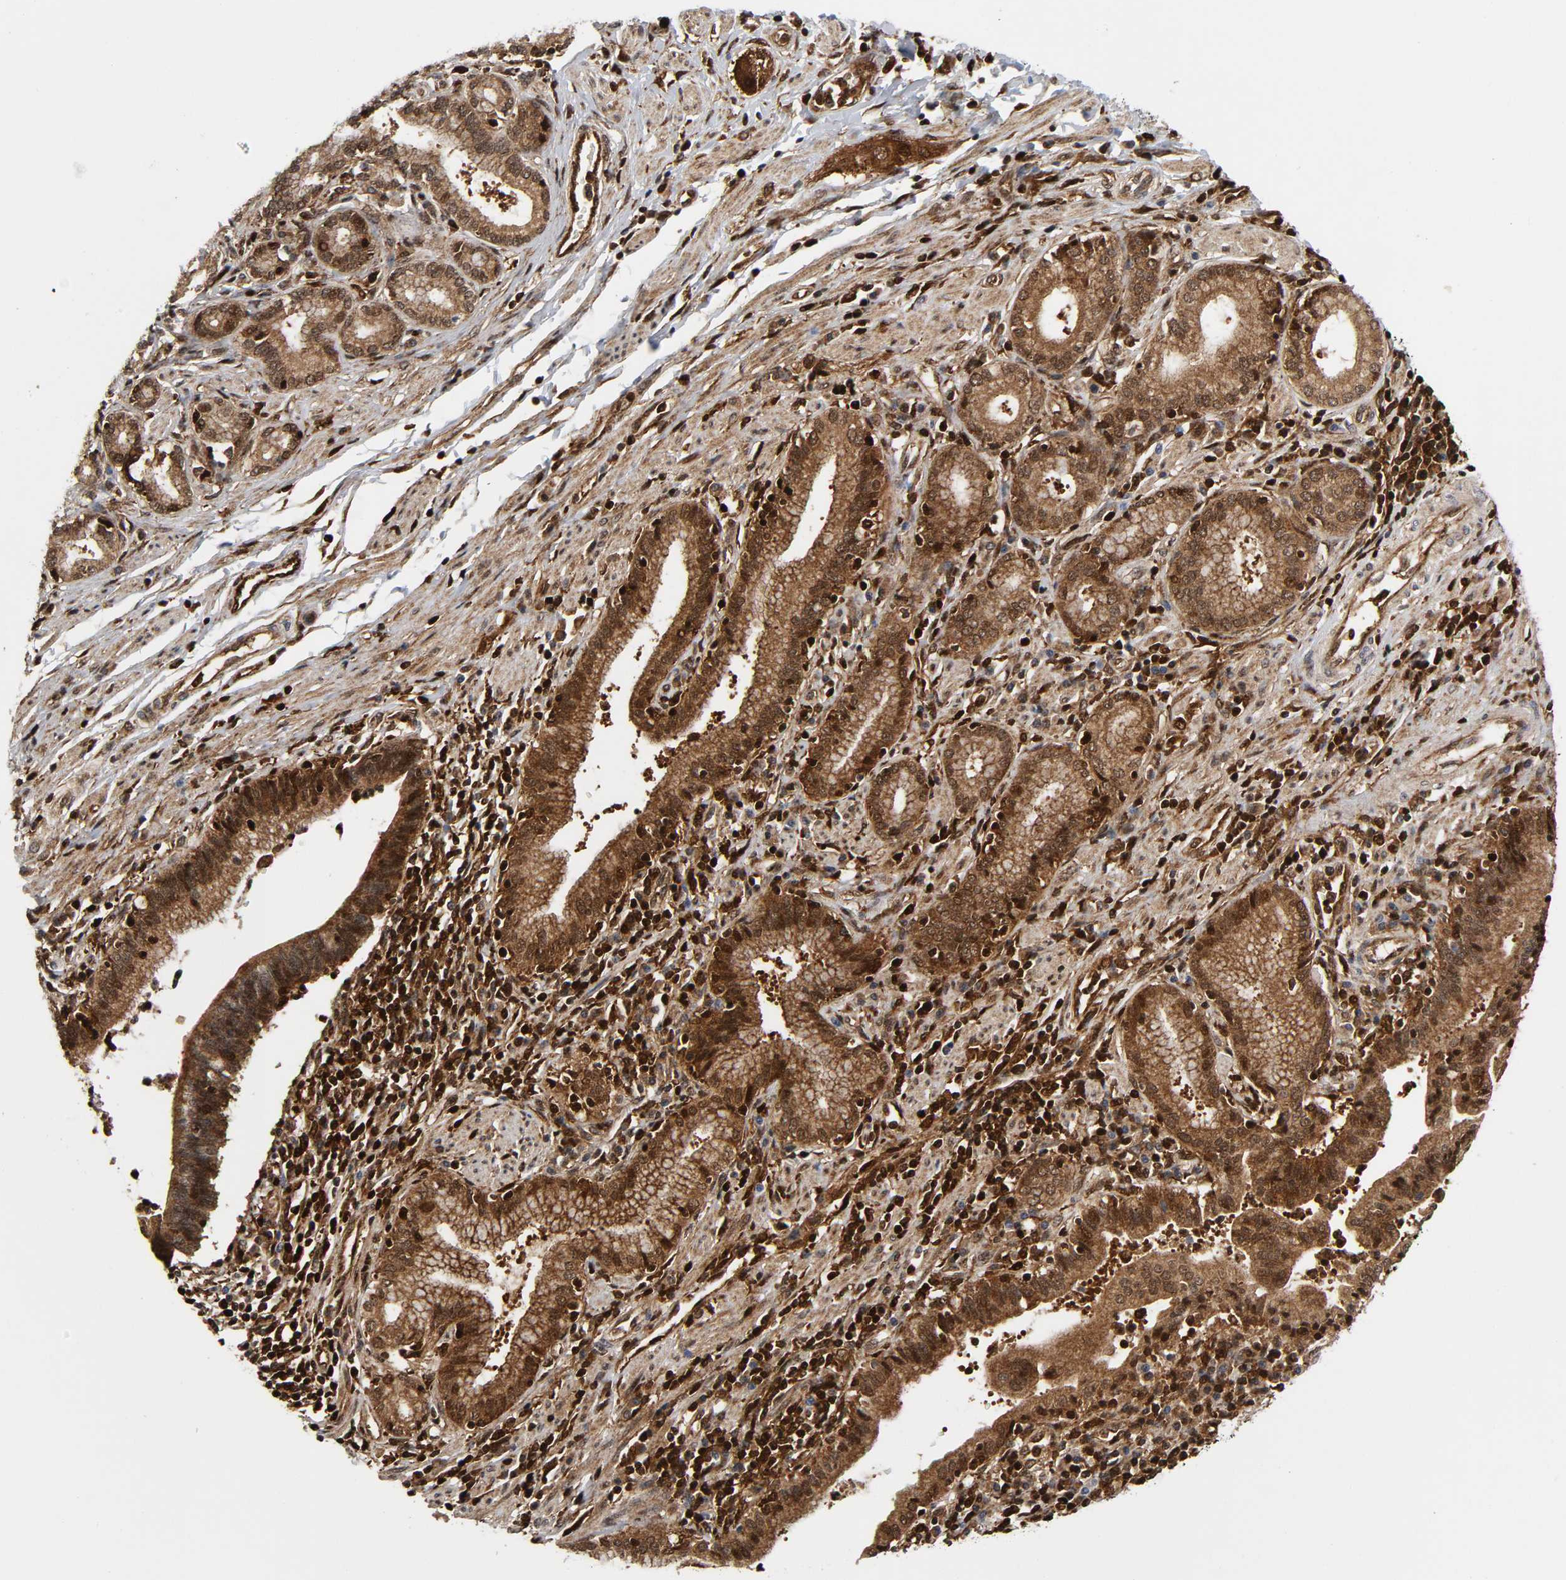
{"staining": {"intensity": "moderate", "quantity": ">75%", "location": "cytoplasmic/membranous,nuclear"}, "tissue": "pancreatic cancer", "cell_type": "Tumor cells", "image_type": "cancer", "snomed": [{"axis": "morphology", "description": "Adenocarcinoma, NOS"}, {"axis": "topography", "description": "Pancreas"}], "caption": "A brown stain shows moderate cytoplasmic/membranous and nuclear expression of a protein in pancreatic cancer (adenocarcinoma) tumor cells.", "gene": "MAPK1", "patient": {"sex": "female", "age": 48}}